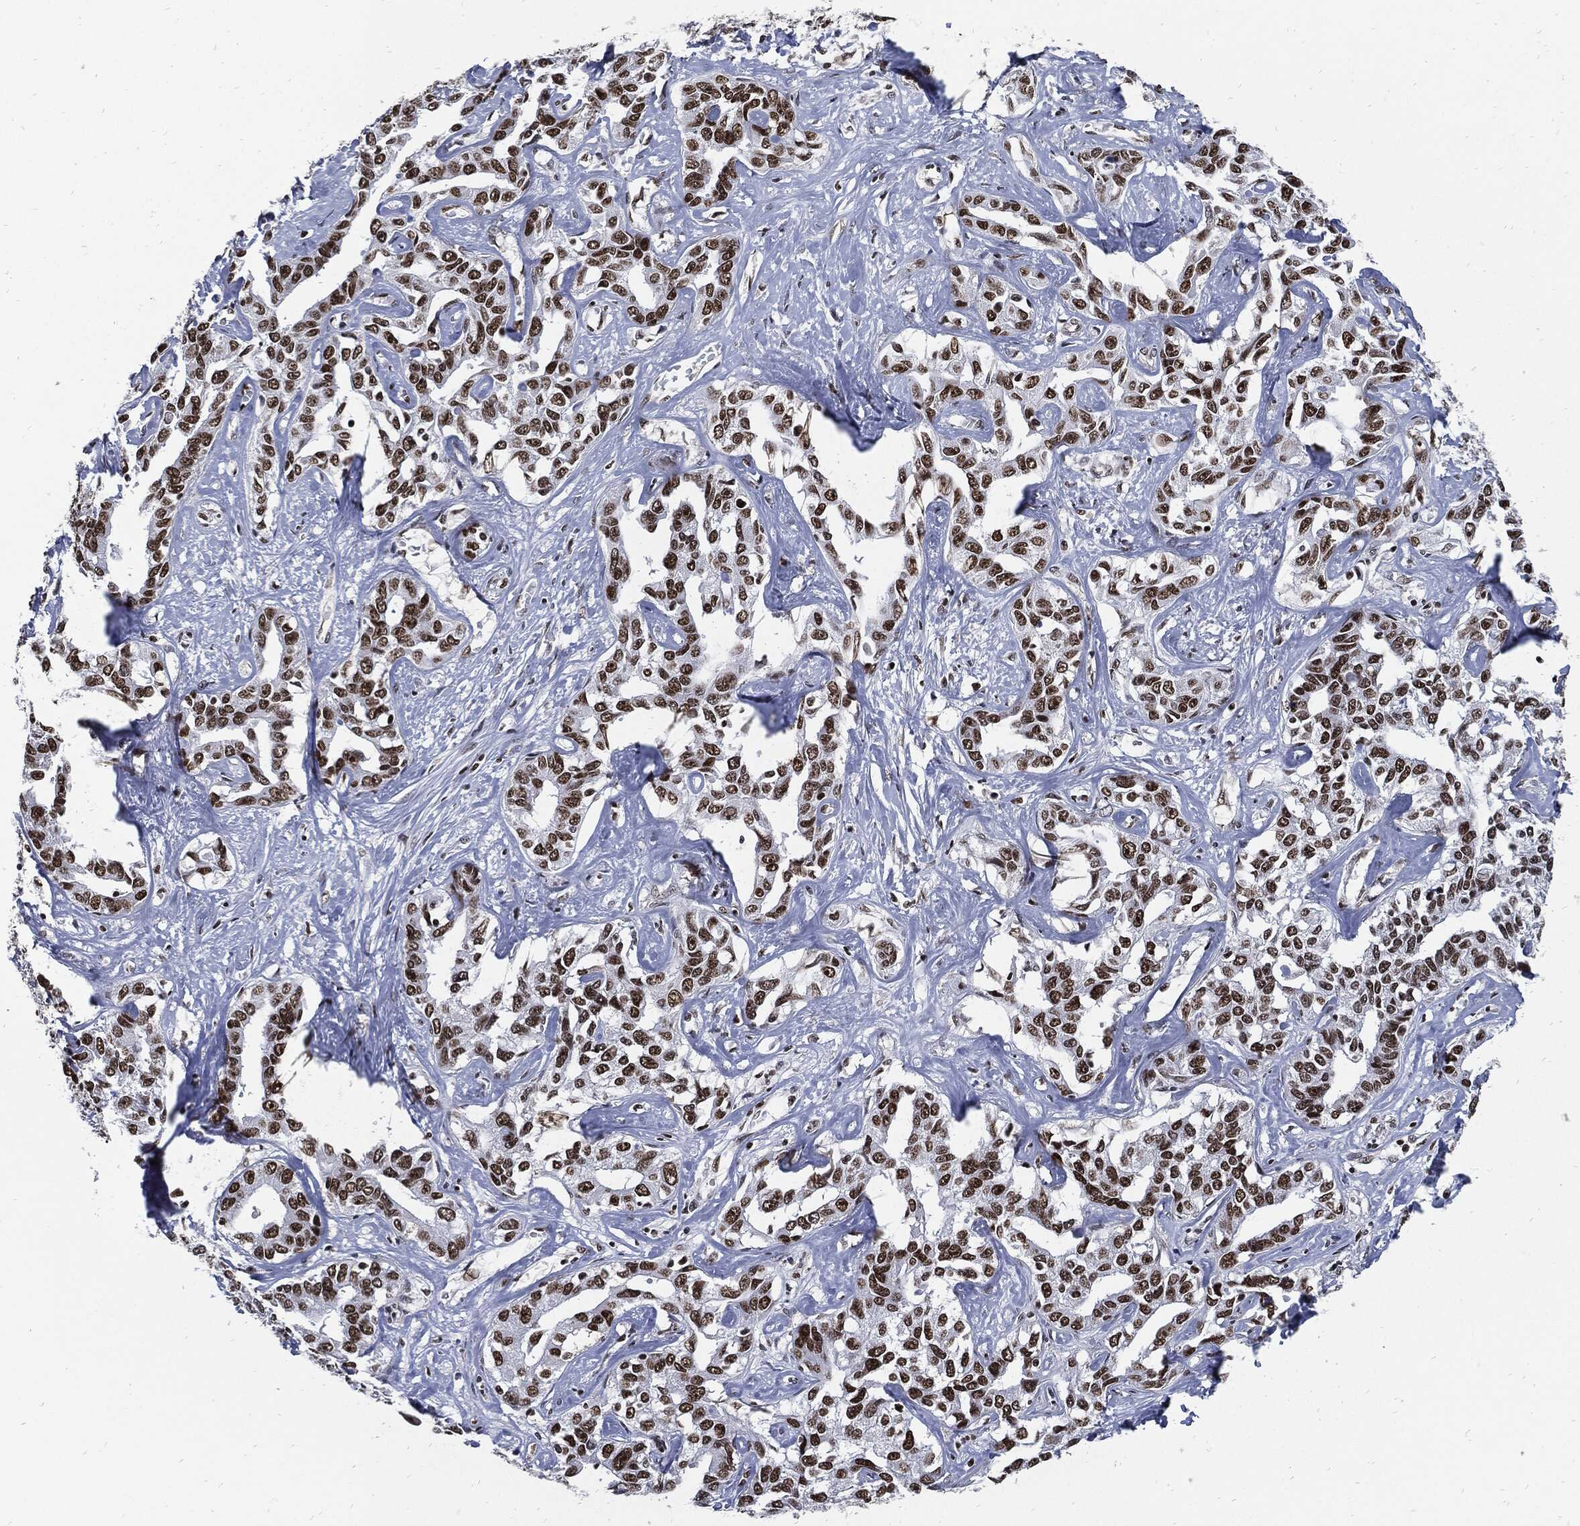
{"staining": {"intensity": "strong", "quantity": ">75%", "location": "nuclear"}, "tissue": "liver cancer", "cell_type": "Tumor cells", "image_type": "cancer", "snomed": [{"axis": "morphology", "description": "Cholangiocarcinoma"}, {"axis": "topography", "description": "Liver"}], "caption": "Strong nuclear protein staining is present in approximately >75% of tumor cells in liver cancer.", "gene": "TERF2", "patient": {"sex": "male", "age": 59}}